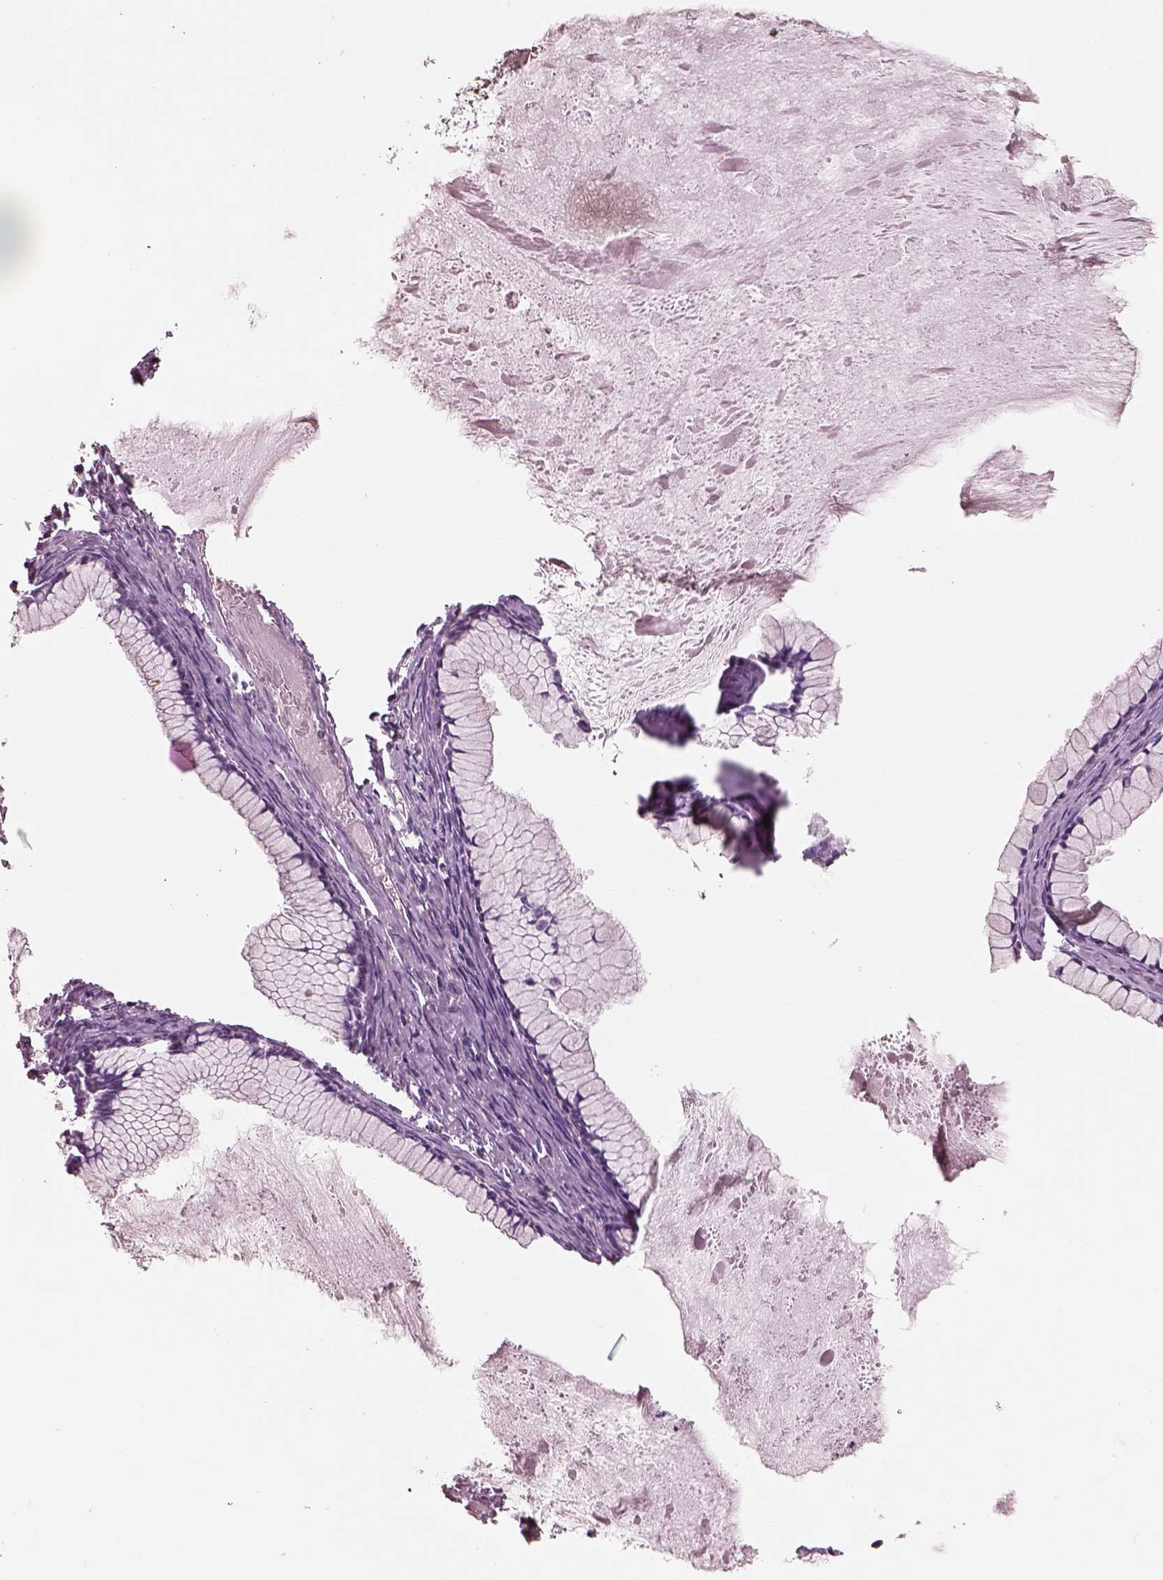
{"staining": {"intensity": "negative", "quantity": "none", "location": "none"}, "tissue": "ovarian cancer", "cell_type": "Tumor cells", "image_type": "cancer", "snomed": [{"axis": "morphology", "description": "Cystadenocarcinoma, mucinous, NOS"}, {"axis": "topography", "description": "Ovary"}], "caption": "This image is of ovarian mucinous cystadenocarcinoma stained with immunohistochemistry to label a protein in brown with the nuclei are counter-stained blue. There is no staining in tumor cells.", "gene": "IGLL1", "patient": {"sex": "female", "age": 41}}